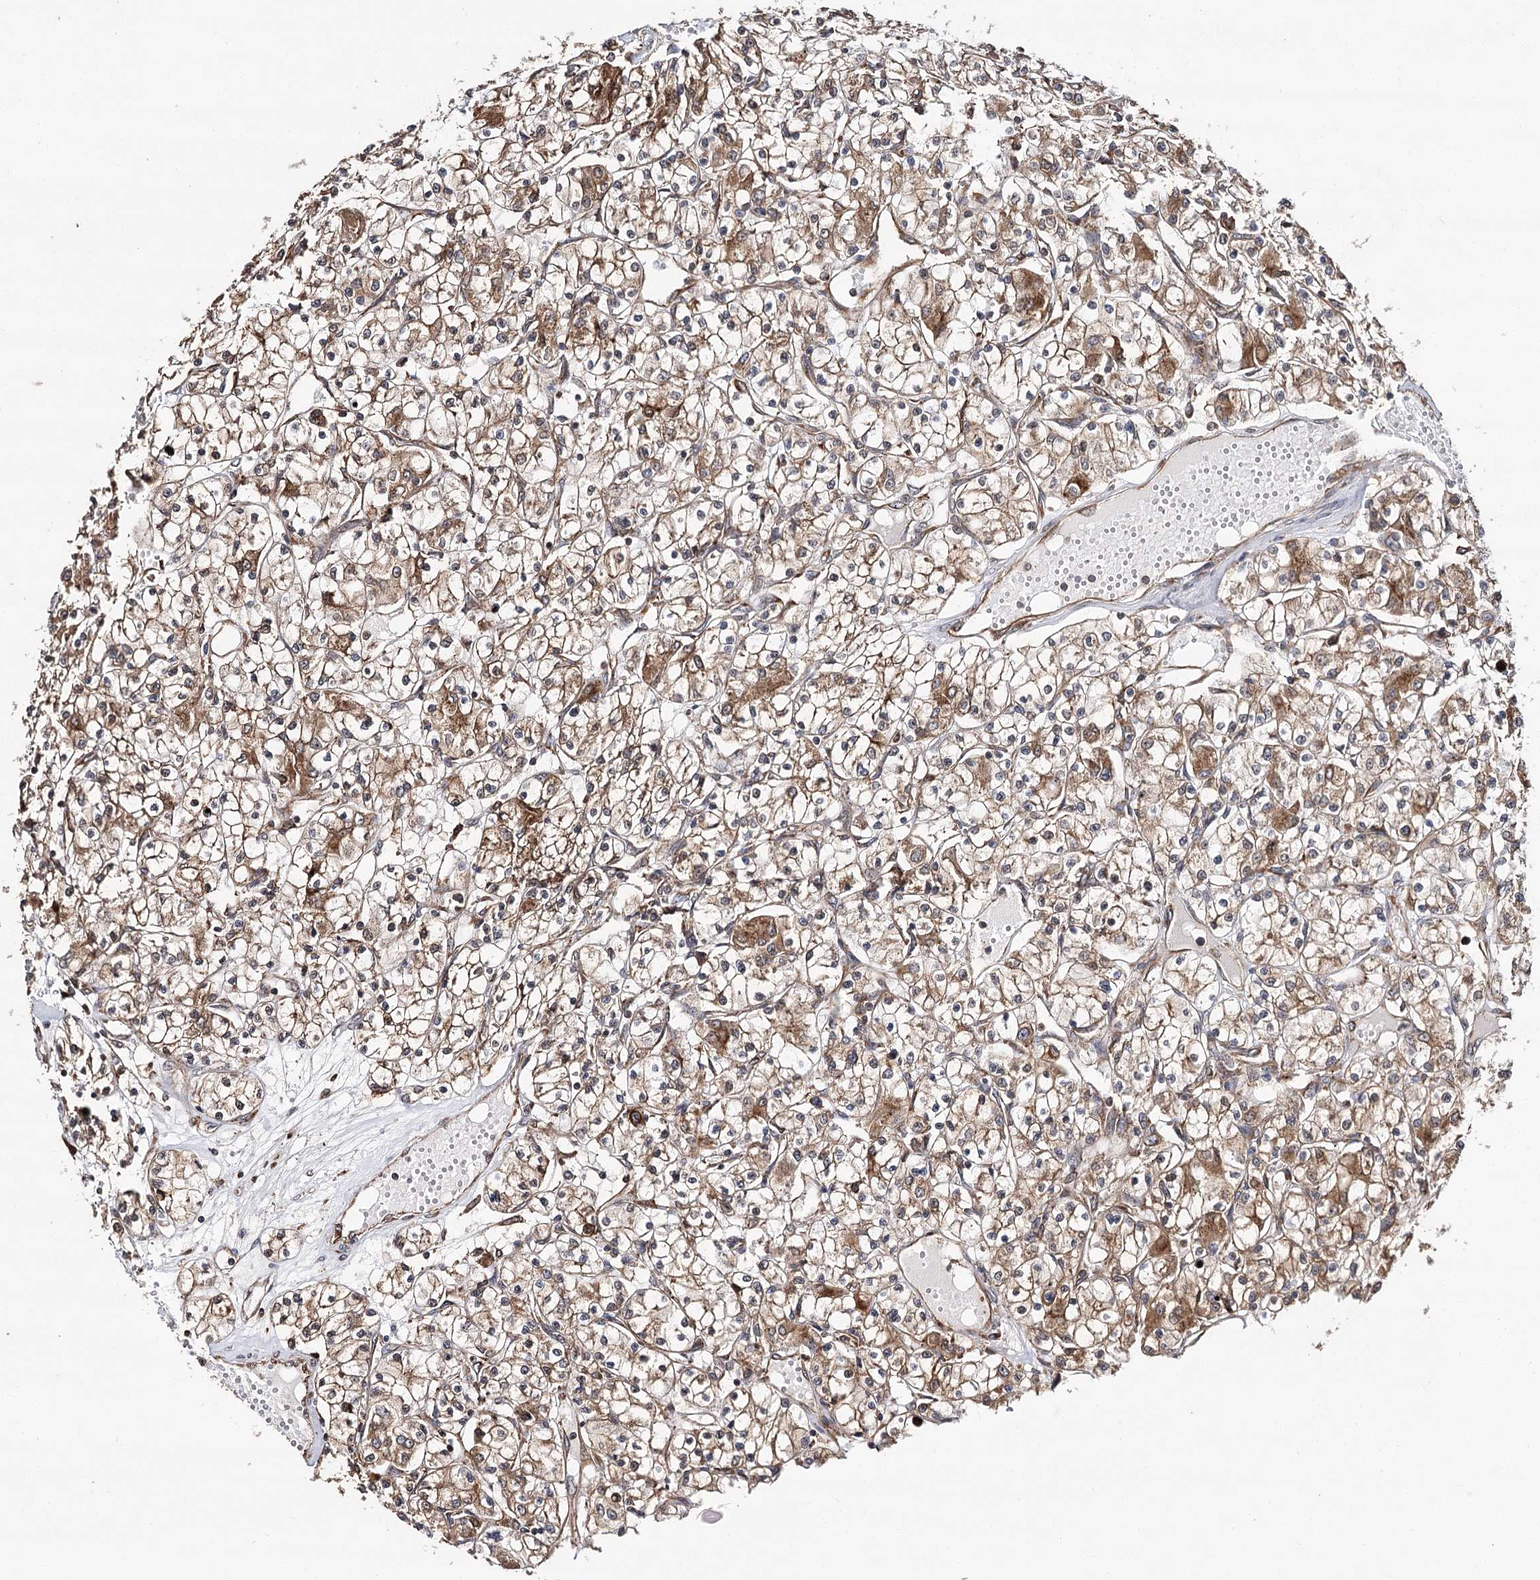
{"staining": {"intensity": "moderate", "quantity": ">75%", "location": "cytoplasmic/membranous"}, "tissue": "renal cancer", "cell_type": "Tumor cells", "image_type": "cancer", "snomed": [{"axis": "morphology", "description": "Adenocarcinoma, NOS"}, {"axis": "topography", "description": "Kidney"}], "caption": "High-power microscopy captured an IHC photomicrograph of adenocarcinoma (renal), revealing moderate cytoplasmic/membranous expression in about >75% of tumor cells. The protein is stained brown, and the nuclei are stained in blue (DAB IHC with brightfield microscopy, high magnification).", "gene": "DNAJB14", "patient": {"sex": "female", "age": 59}}